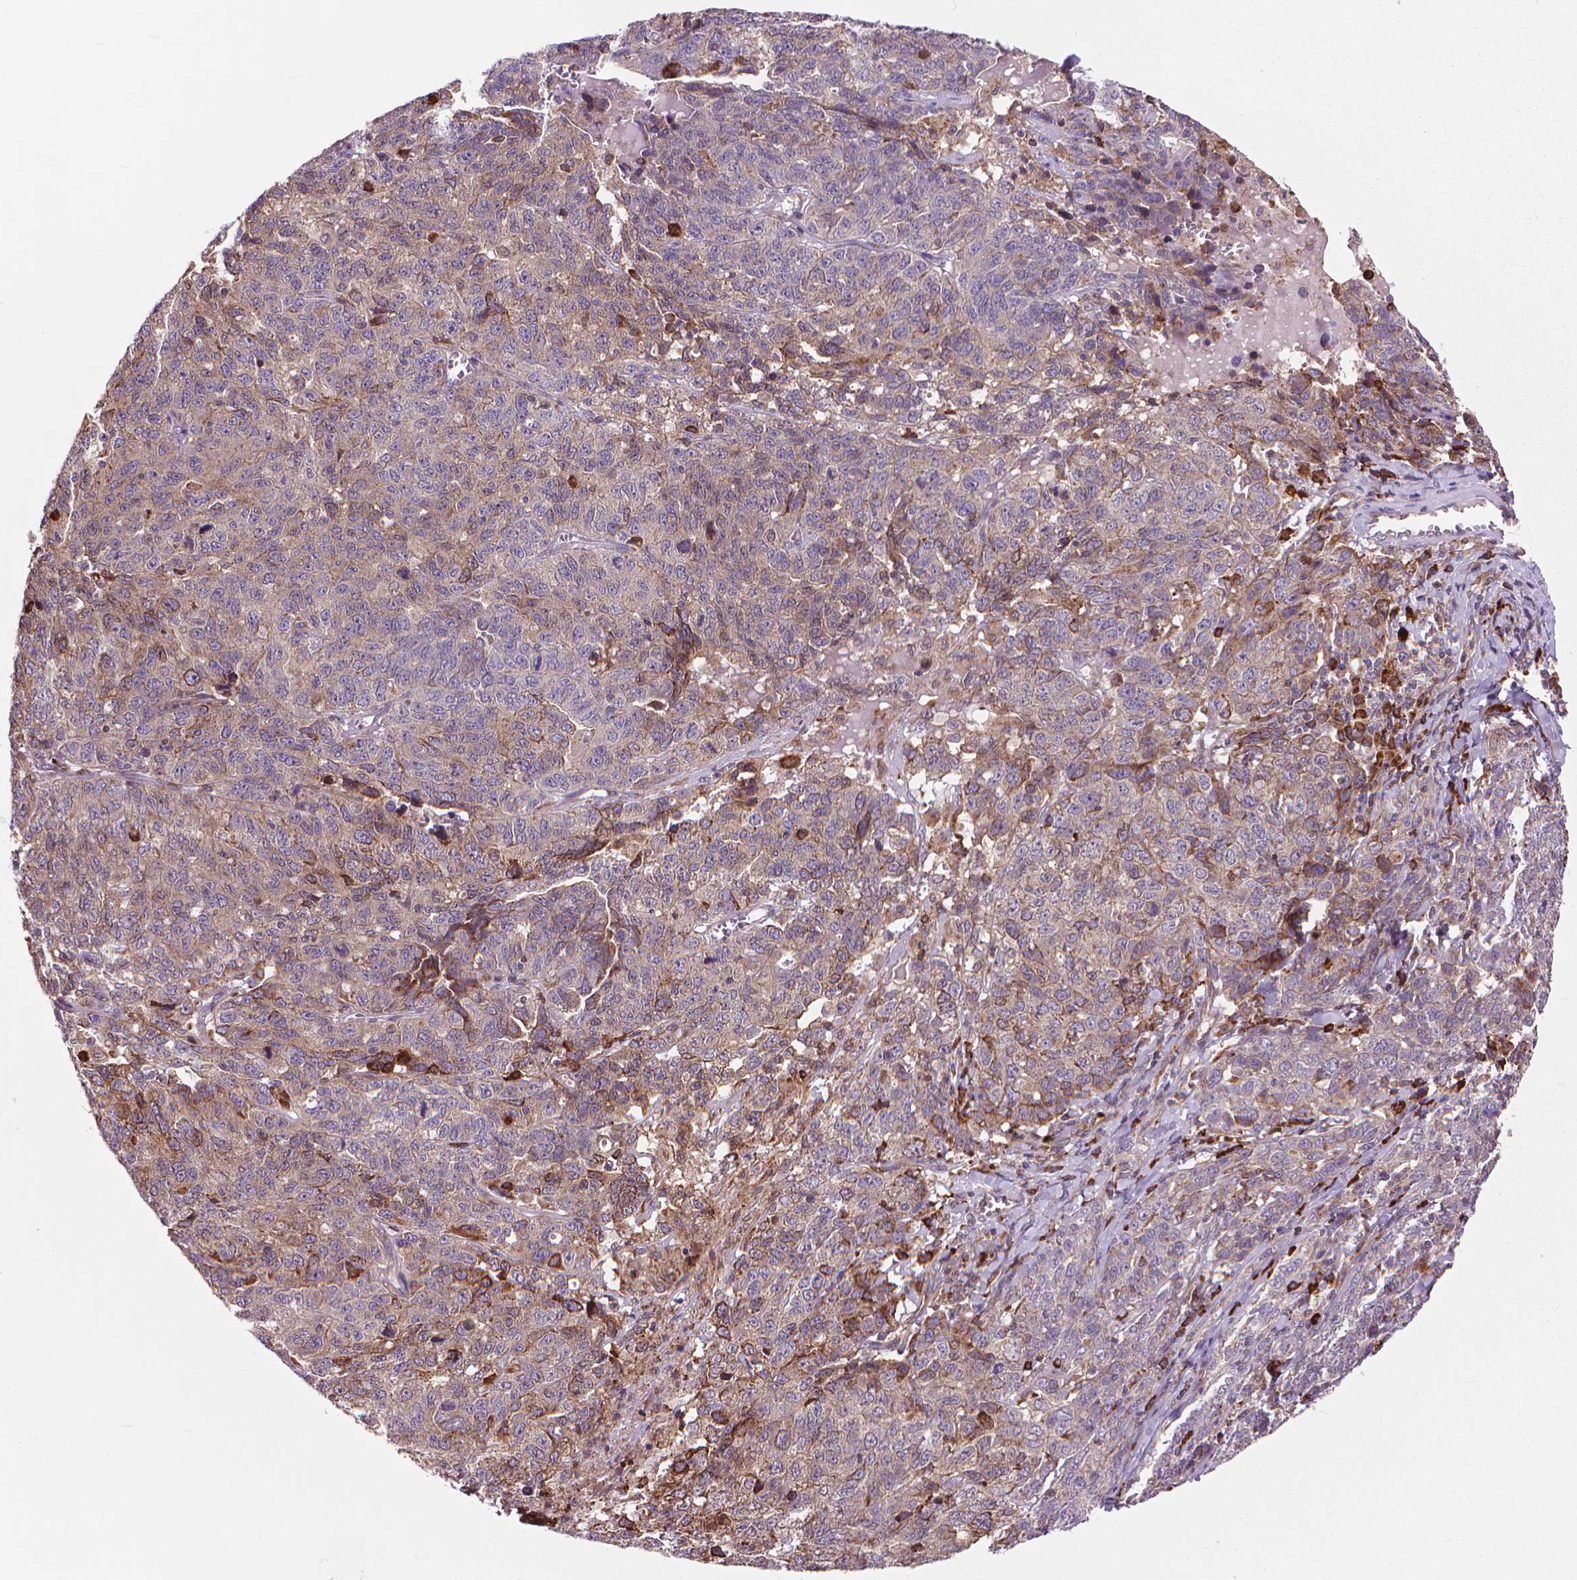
{"staining": {"intensity": "weak", "quantity": "<25%", "location": "cytoplasmic/membranous"}, "tissue": "ovarian cancer", "cell_type": "Tumor cells", "image_type": "cancer", "snomed": [{"axis": "morphology", "description": "Cystadenocarcinoma, serous, NOS"}, {"axis": "topography", "description": "Ovary"}], "caption": "Immunohistochemical staining of human ovarian cancer reveals no significant positivity in tumor cells.", "gene": "MYH14", "patient": {"sex": "female", "age": 71}}